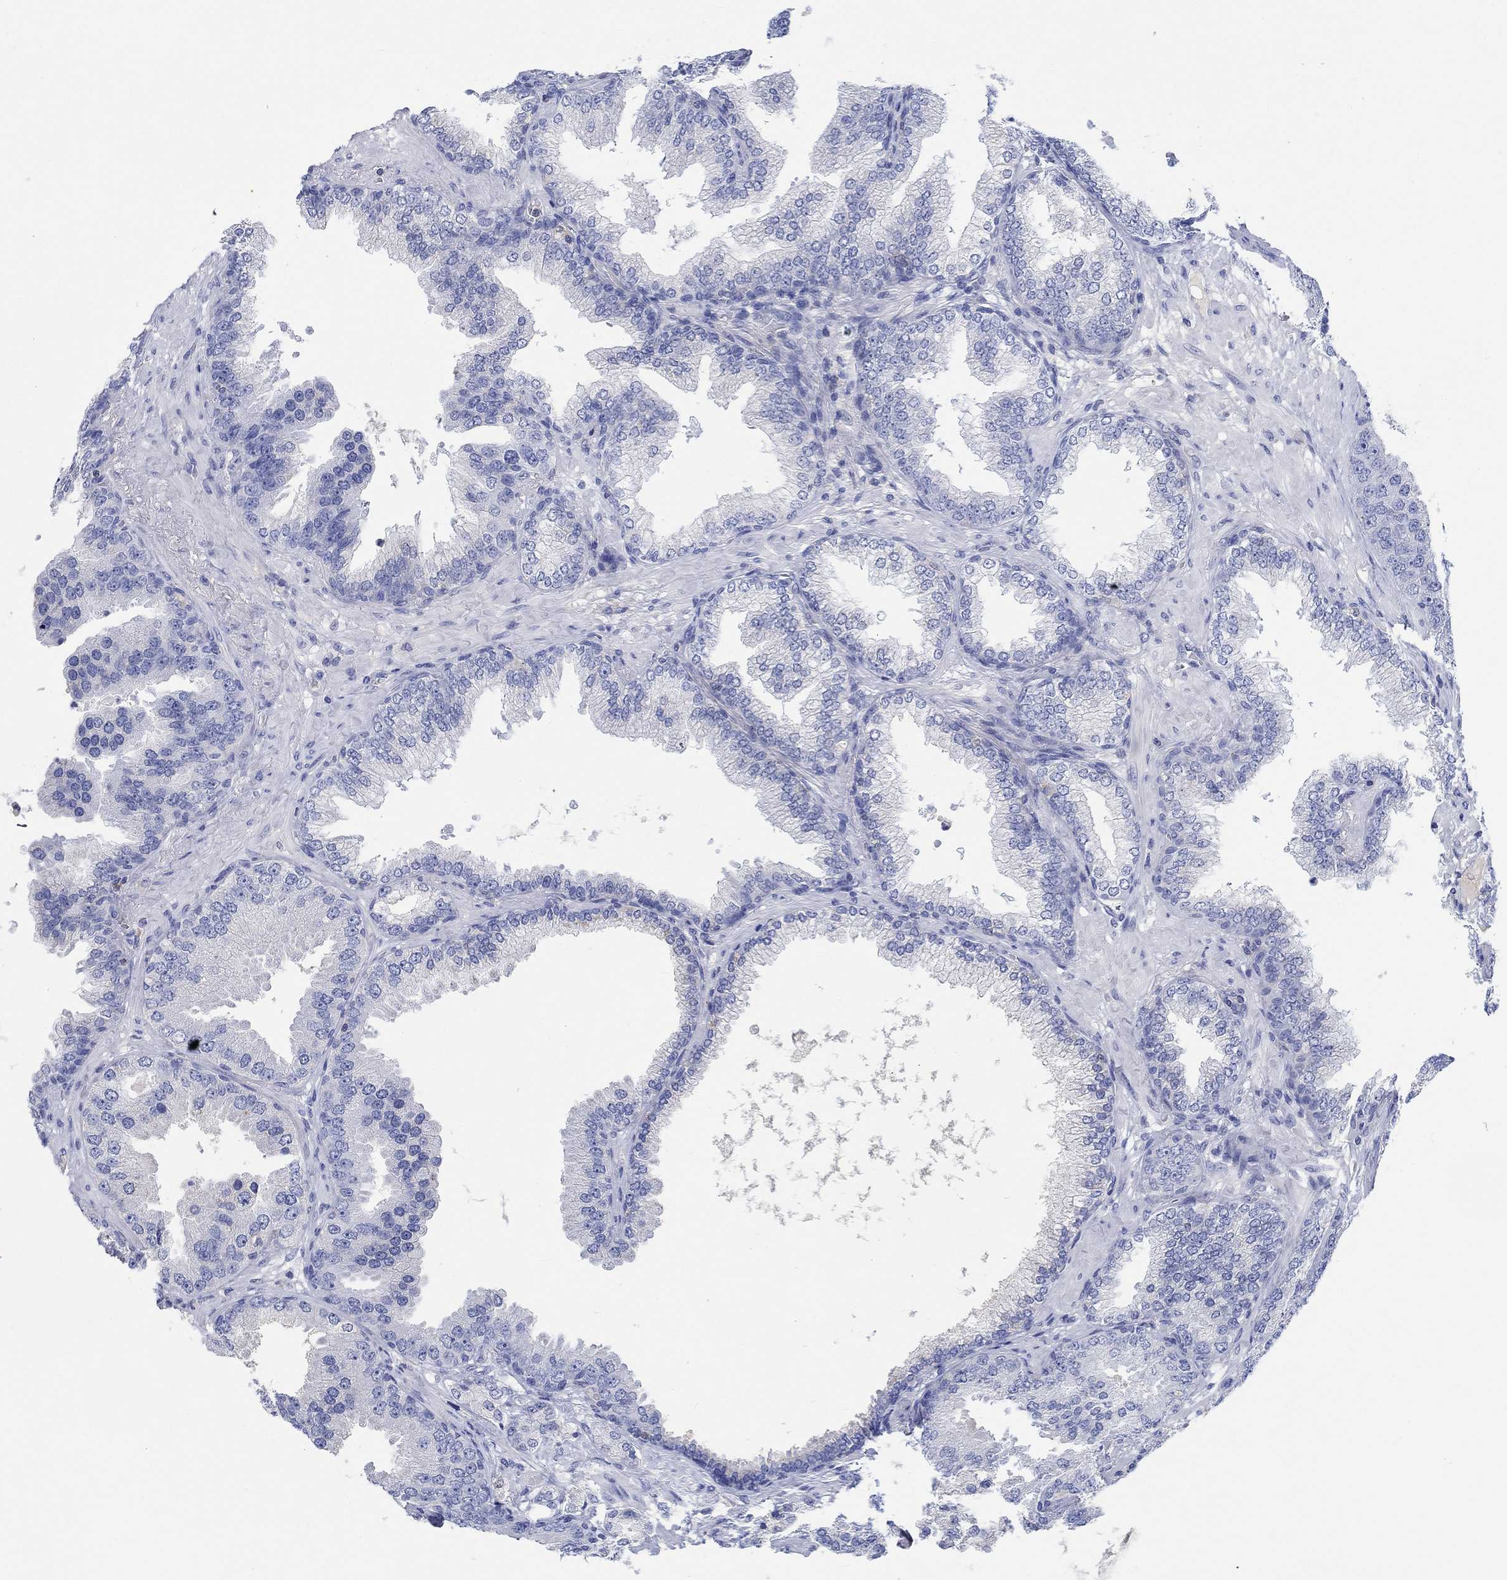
{"staining": {"intensity": "negative", "quantity": "none", "location": "none"}, "tissue": "prostate cancer", "cell_type": "Tumor cells", "image_type": "cancer", "snomed": [{"axis": "morphology", "description": "Adenocarcinoma, Low grade"}, {"axis": "topography", "description": "Prostate"}], "caption": "A high-resolution image shows immunohistochemistry (IHC) staining of low-grade adenocarcinoma (prostate), which displays no significant positivity in tumor cells.", "gene": "GCM1", "patient": {"sex": "male", "age": 68}}